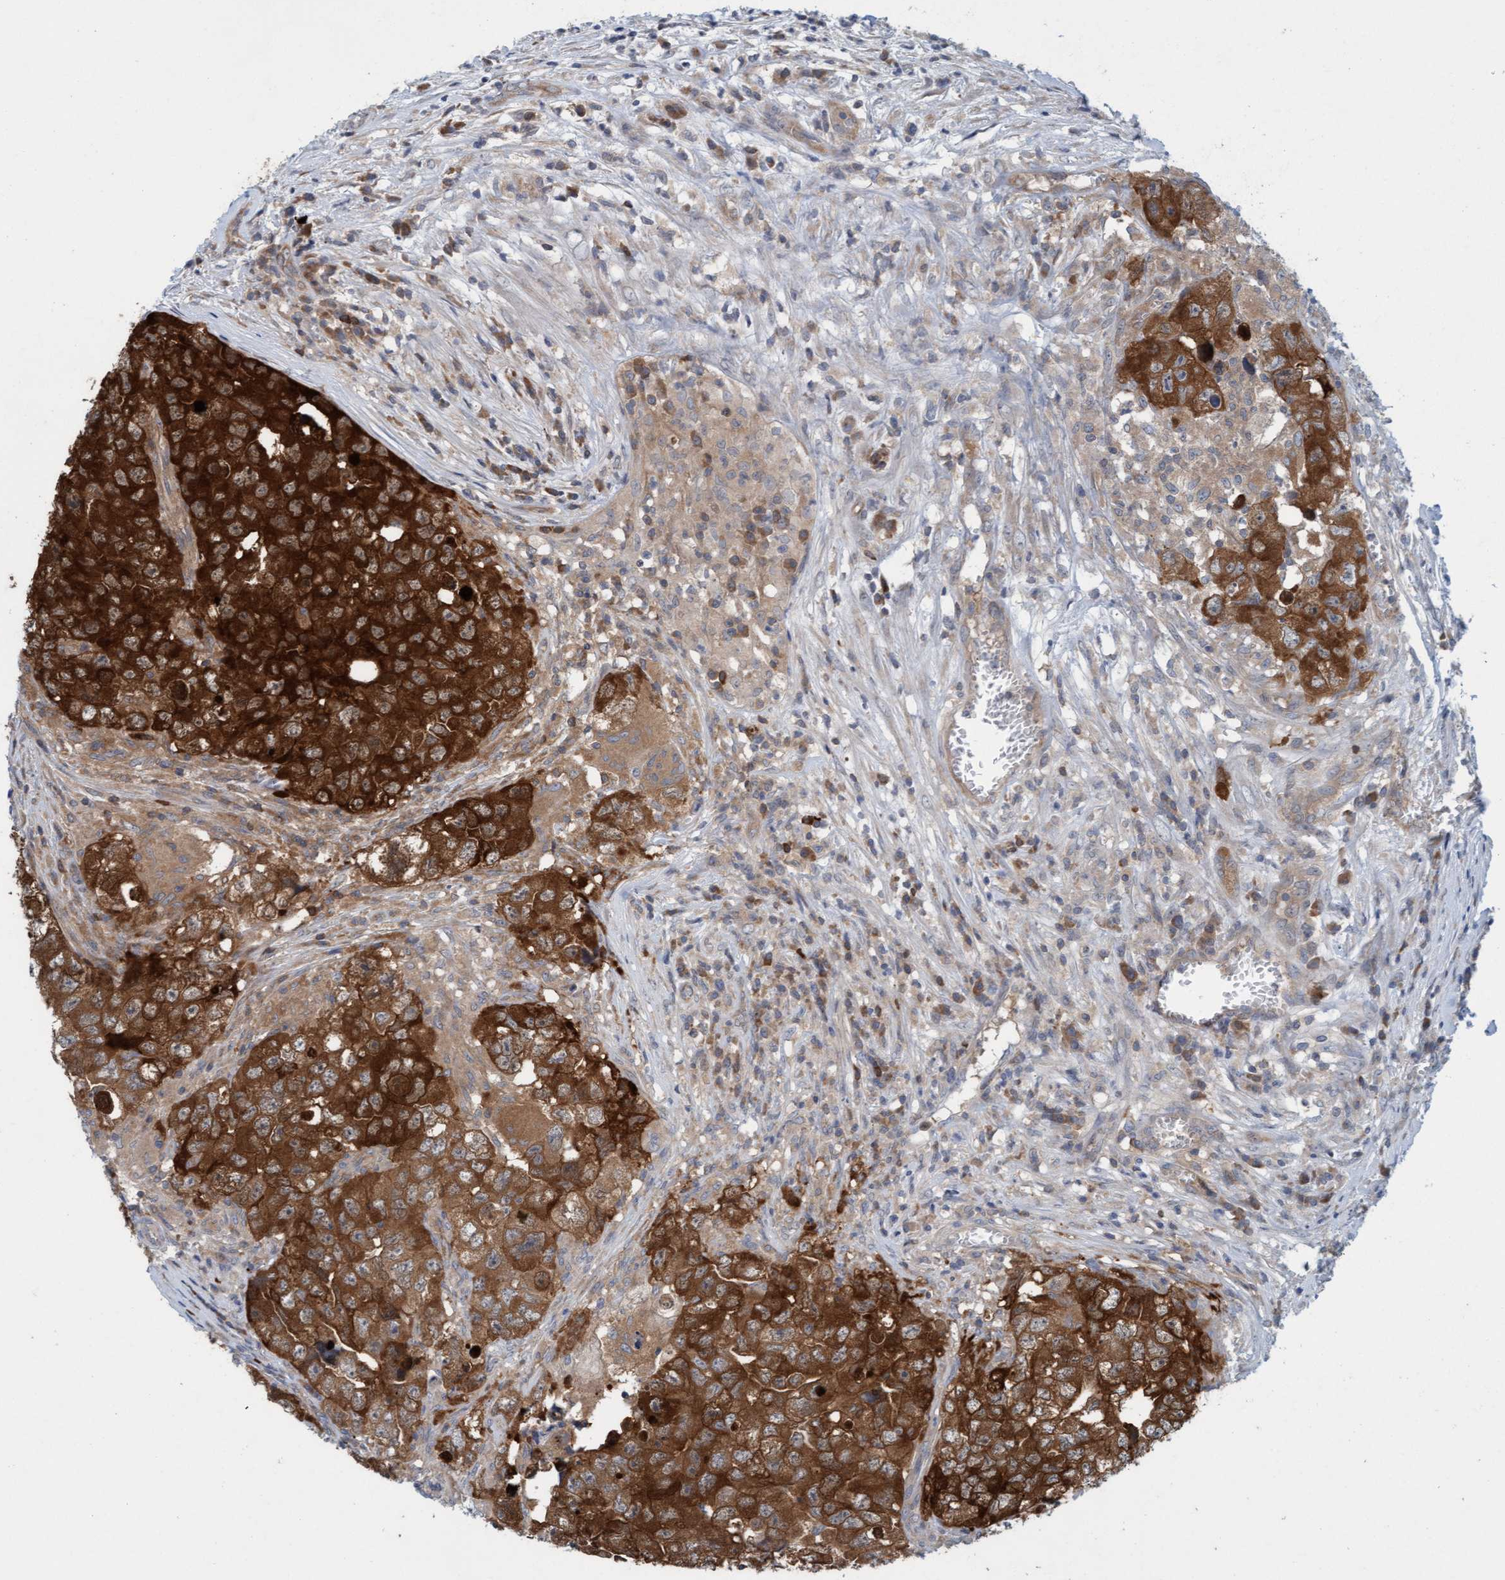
{"staining": {"intensity": "strong", "quantity": ">75%", "location": "cytoplasmic/membranous"}, "tissue": "testis cancer", "cell_type": "Tumor cells", "image_type": "cancer", "snomed": [{"axis": "morphology", "description": "Seminoma, NOS"}, {"axis": "morphology", "description": "Carcinoma, Embryonal, NOS"}, {"axis": "topography", "description": "Testis"}], "caption": "Protein staining by IHC displays strong cytoplasmic/membranous expression in about >75% of tumor cells in testis cancer.", "gene": "KLHL25", "patient": {"sex": "male", "age": 43}}